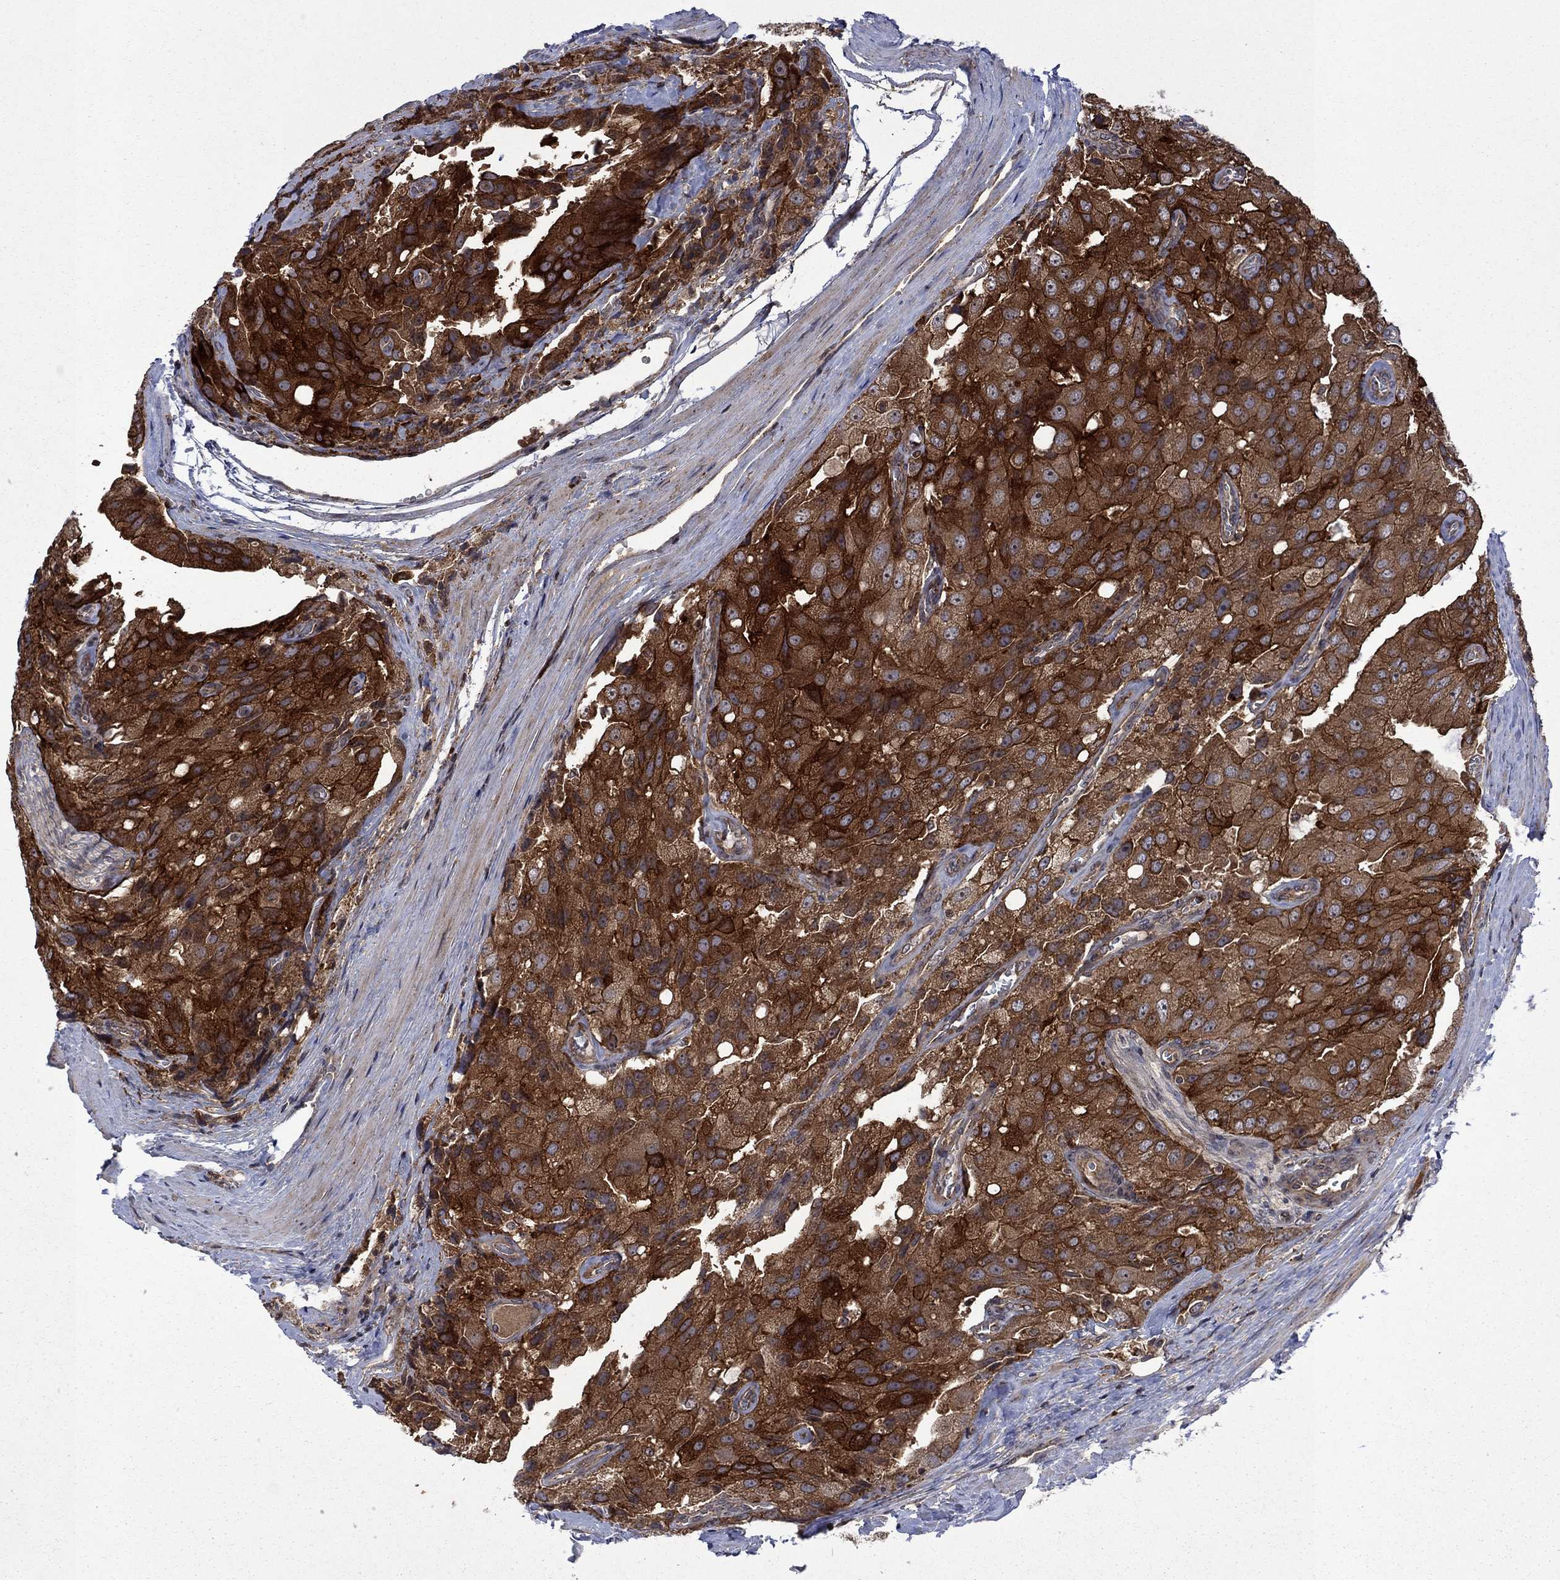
{"staining": {"intensity": "strong", "quantity": ">75%", "location": "cytoplasmic/membranous"}, "tissue": "prostate cancer", "cell_type": "Tumor cells", "image_type": "cancer", "snomed": [{"axis": "morphology", "description": "Adenocarcinoma, NOS"}, {"axis": "topography", "description": "Prostate and seminal vesicle, NOS"}, {"axis": "topography", "description": "Prostate"}], "caption": "Immunohistochemical staining of human prostate cancer (adenocarcinoma) shows high levels of strong cytoplasmic/membranous protein staining in about >75% of tumor cells. Nuclei are stained in blue.", "gene": "TMEM33", "patient": {"sex": "male", "age": 67}}